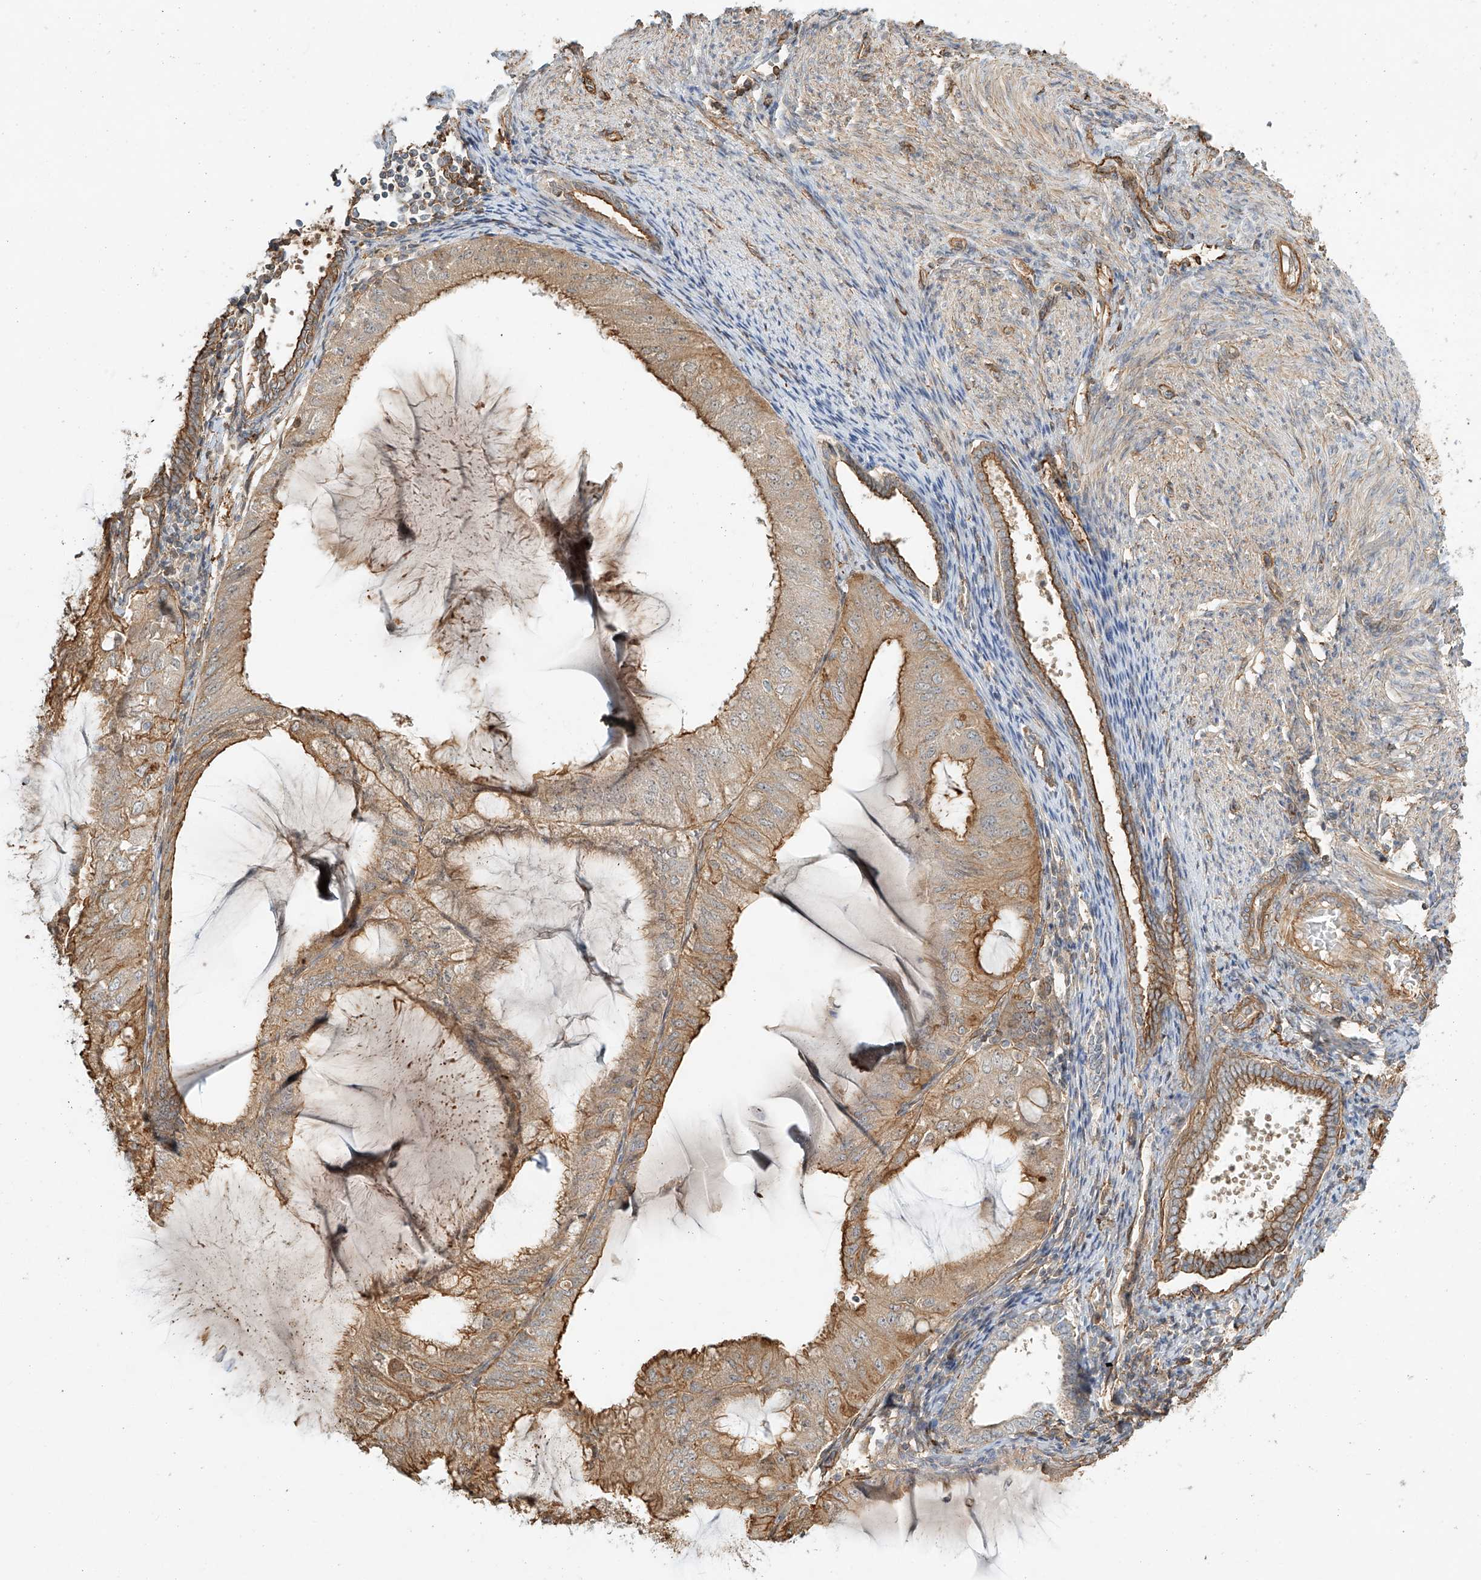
{"staining": {"intensity": "moderate", "quantity": "25%-75%", "location": "cytoplasmic/membranous"}, "tissue": "endometrial cancer", "cell_type": "Tumor cells", "image_type": "cancer", "snomed": [{"axis": "morphology", "description": "Adenocarcinoma, NOS"}, {"axis": "topography", "description": "Endometrium"}], "caption": "Endometrial cancer stained for a protein shows moderate cytoplasmic/membranous positivity in tumor cells. The protein of interest is stained brown, and the nuclei are stained in blue (DAB (3,3'-diaminobenzidine) IHC with brightfield microscopy, high magnification).", "gene": "CSMD3", "patient": {"sex": "female", "age": 81}}